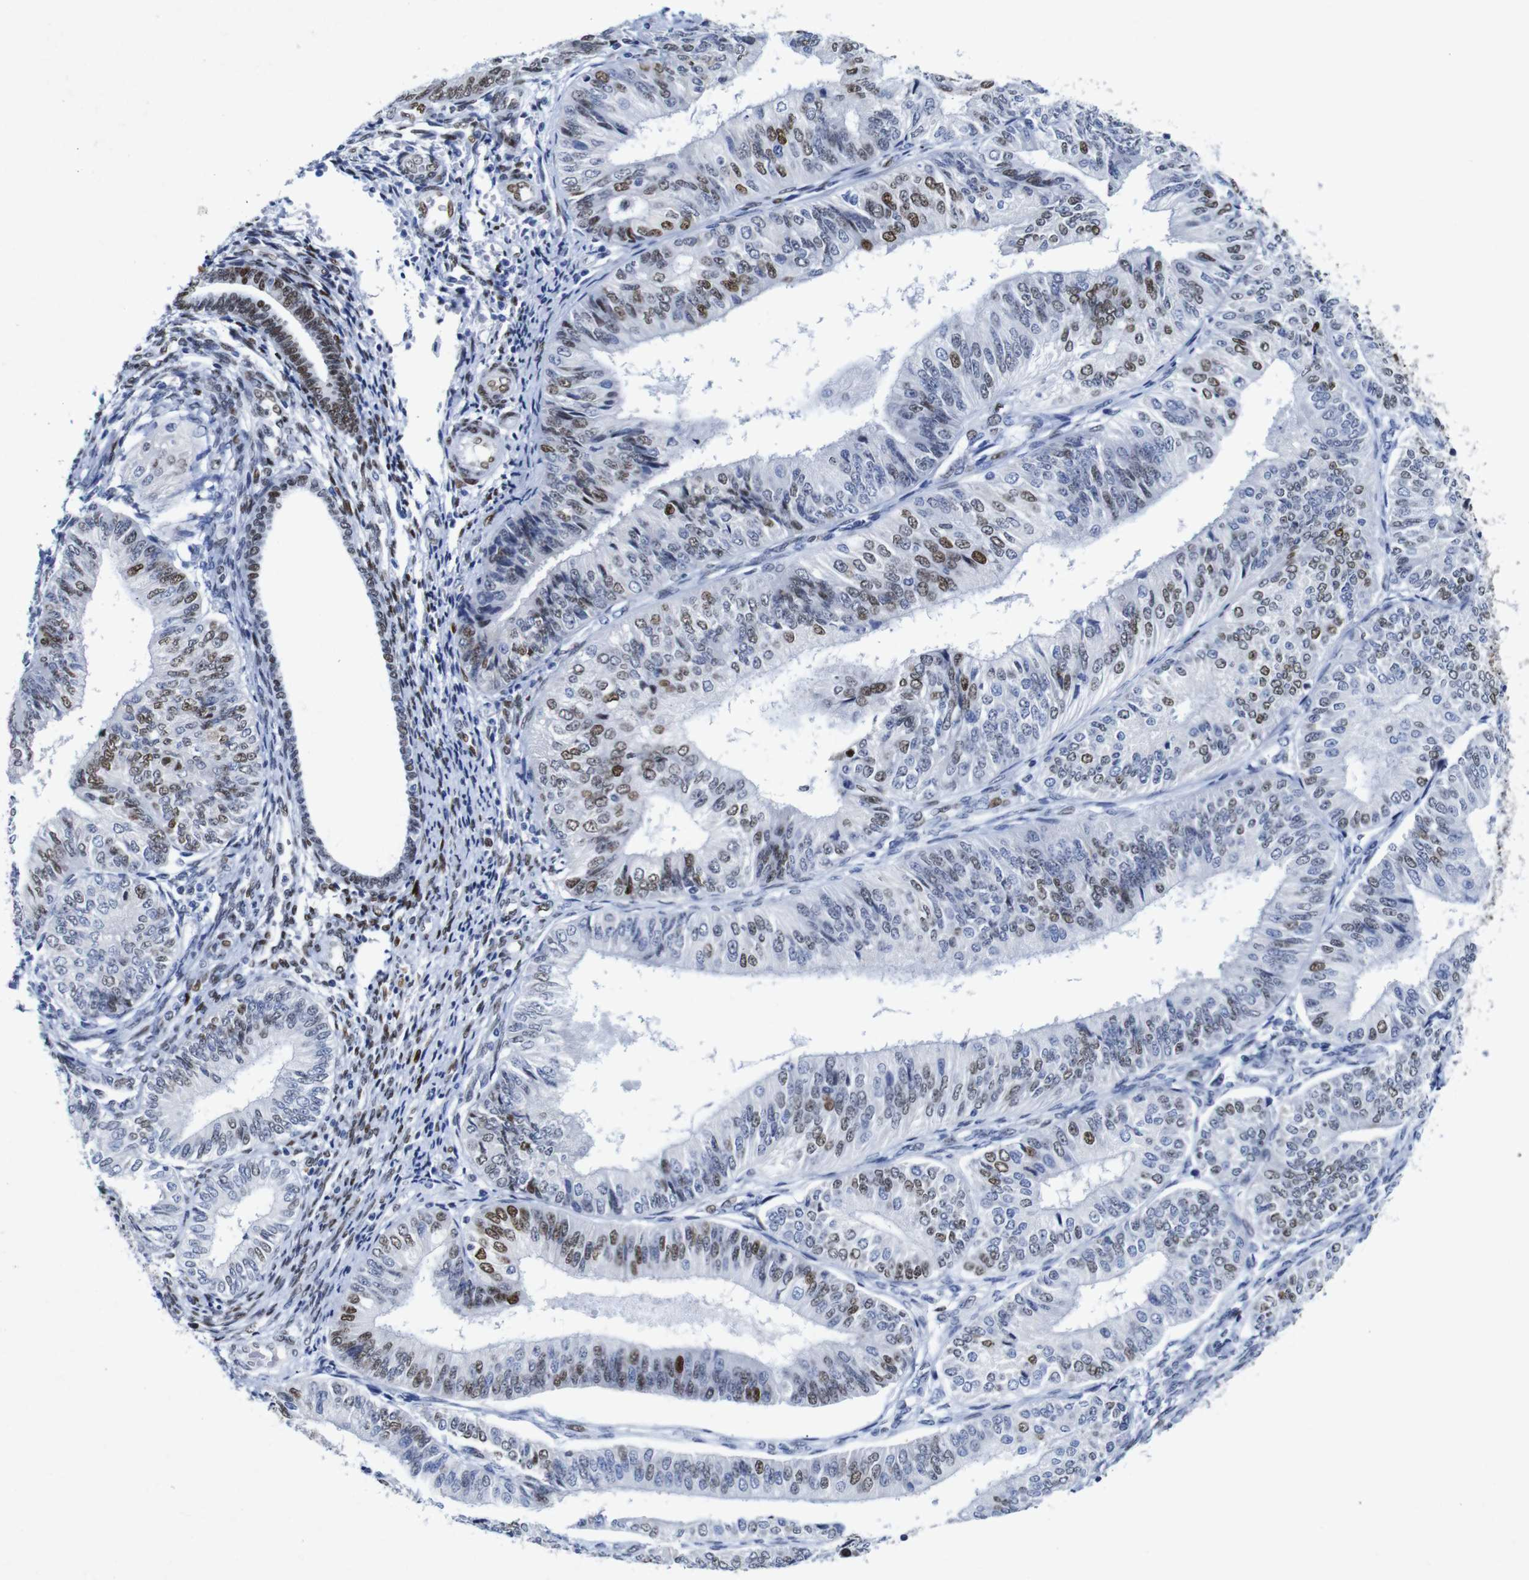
{"staining": {"intensity": "moderate", "quantity": "25%-75%", "location": "nuclear"}, "tissue": "endometrial cancer", "cell_type": "Tumor cells", "image_type": "cancer", "snomed": [{"axis": "morphology", "description": "Adenocarcinoma, NOS"}, {"axis": "topography", "description": "Endometrium"}], "caption": "Moderate nuclear positivity is seen in about 25%-75% of tumor cells in endometrial cancer.", "gene": "FOSL2", "patient": {"sex": "female", "age": 58}}